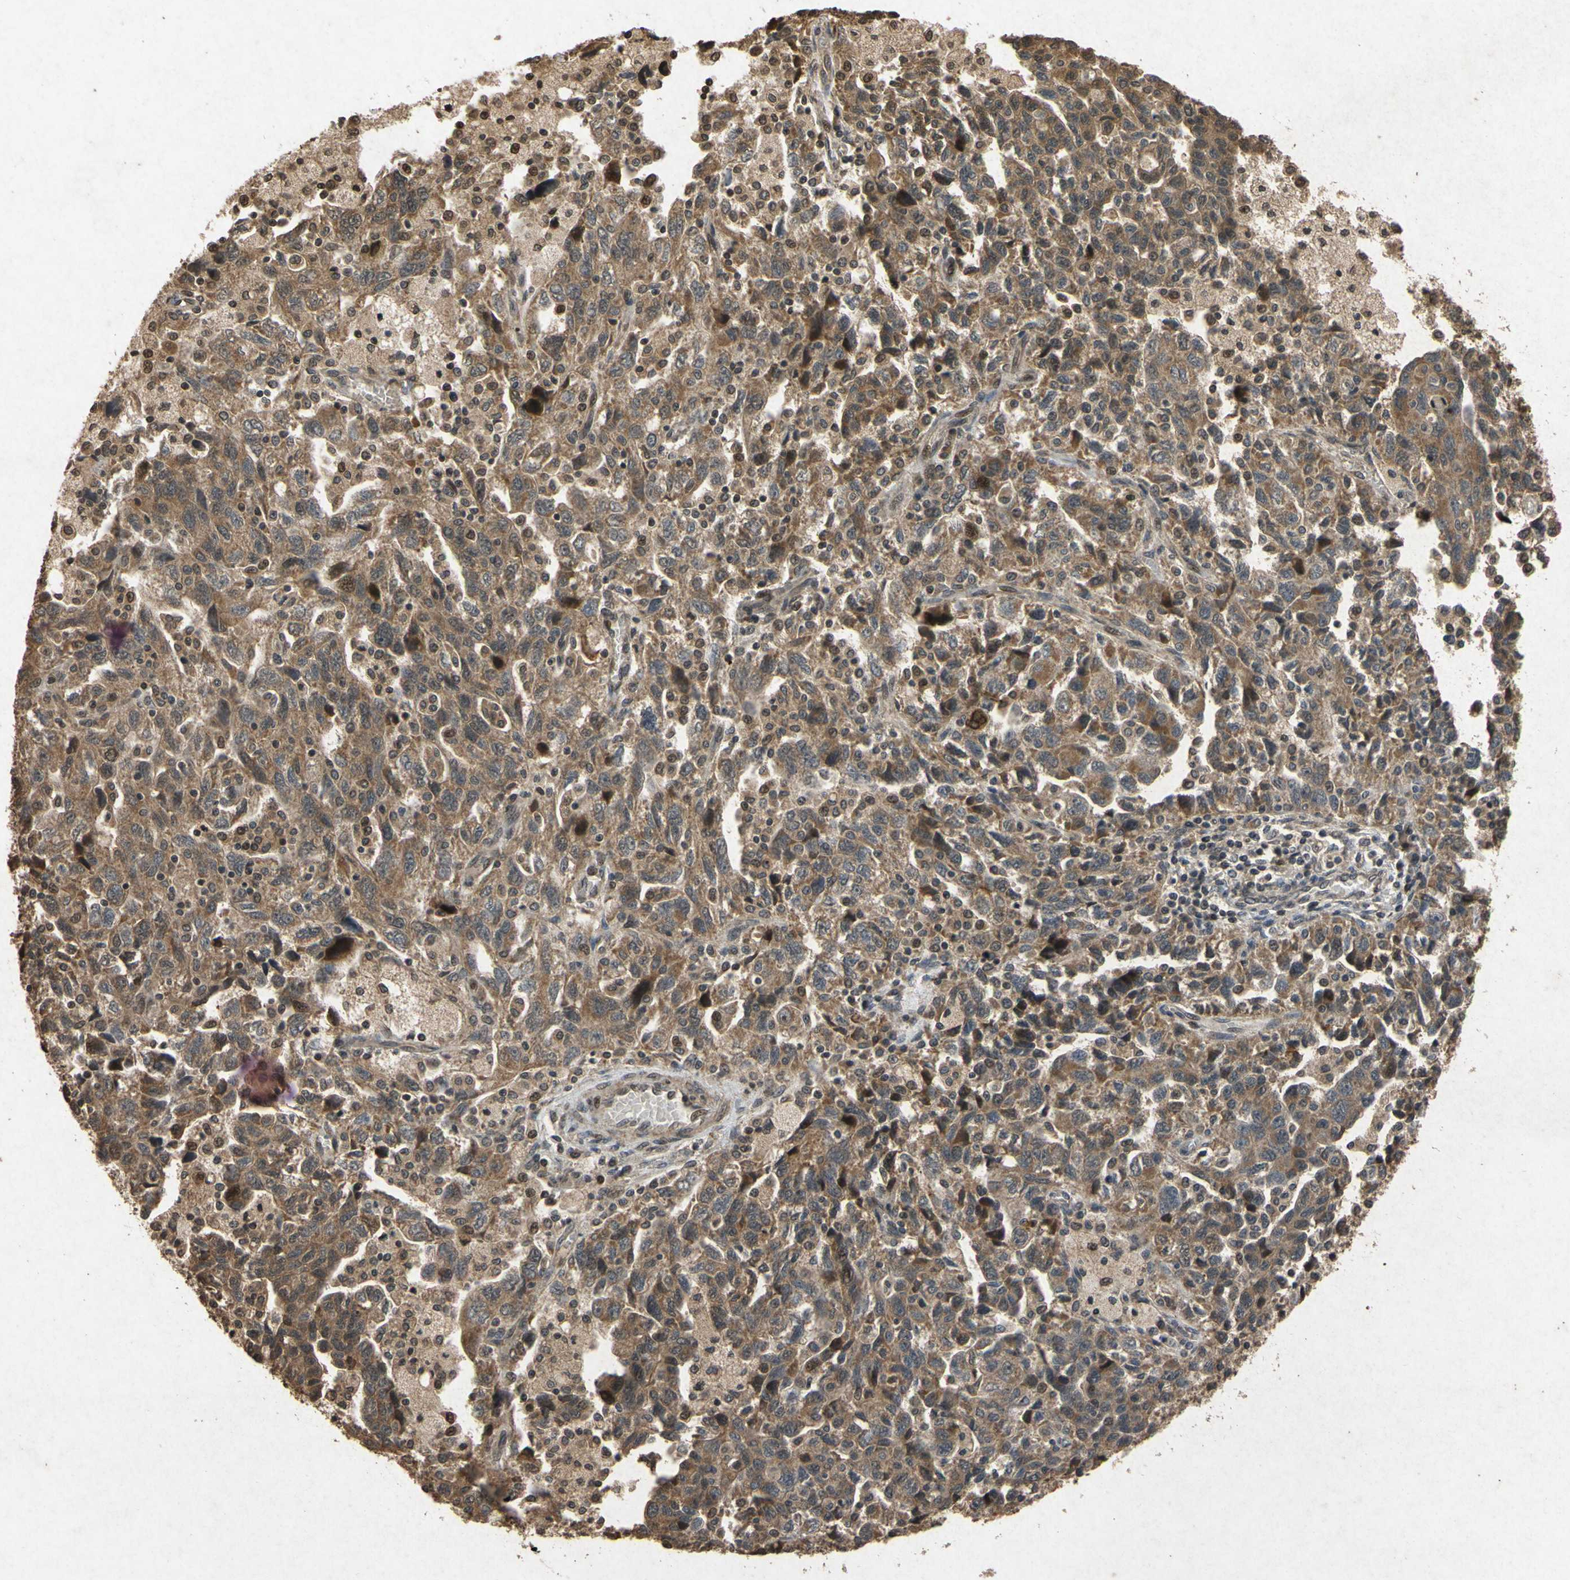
{"staining": {"intensity": "moderate", "quantity": ">75%", "location": "cytoplasmic/membranous"}, "tissue": "ovarian cancer", "cell_type": "Tumor cells", "image_type": "cancer", "snomed": [{"axis": "morphology", "description": "Carcinoma, NOS"}, {"axis": "morphology", "description": "Cystadenocarcinoma, serous, NOS"}, {"axis": "topography", "description": "Ovary"}], "caption": "DAB (3,3'-diaminobenzidine) immunohistochemical staining of ovarian cancer (serous cystadenocarcinoma) displays moderate cytoplasmic/membranous protein staining in approximately >75% of tumor cells. The staining was performed using DAB, with brown indicating positive protein expression. Nuclei are stained blue with hematoxylin.", "gene": "ATP6V1H", "patient": {"sex": "female", "age": 69}}